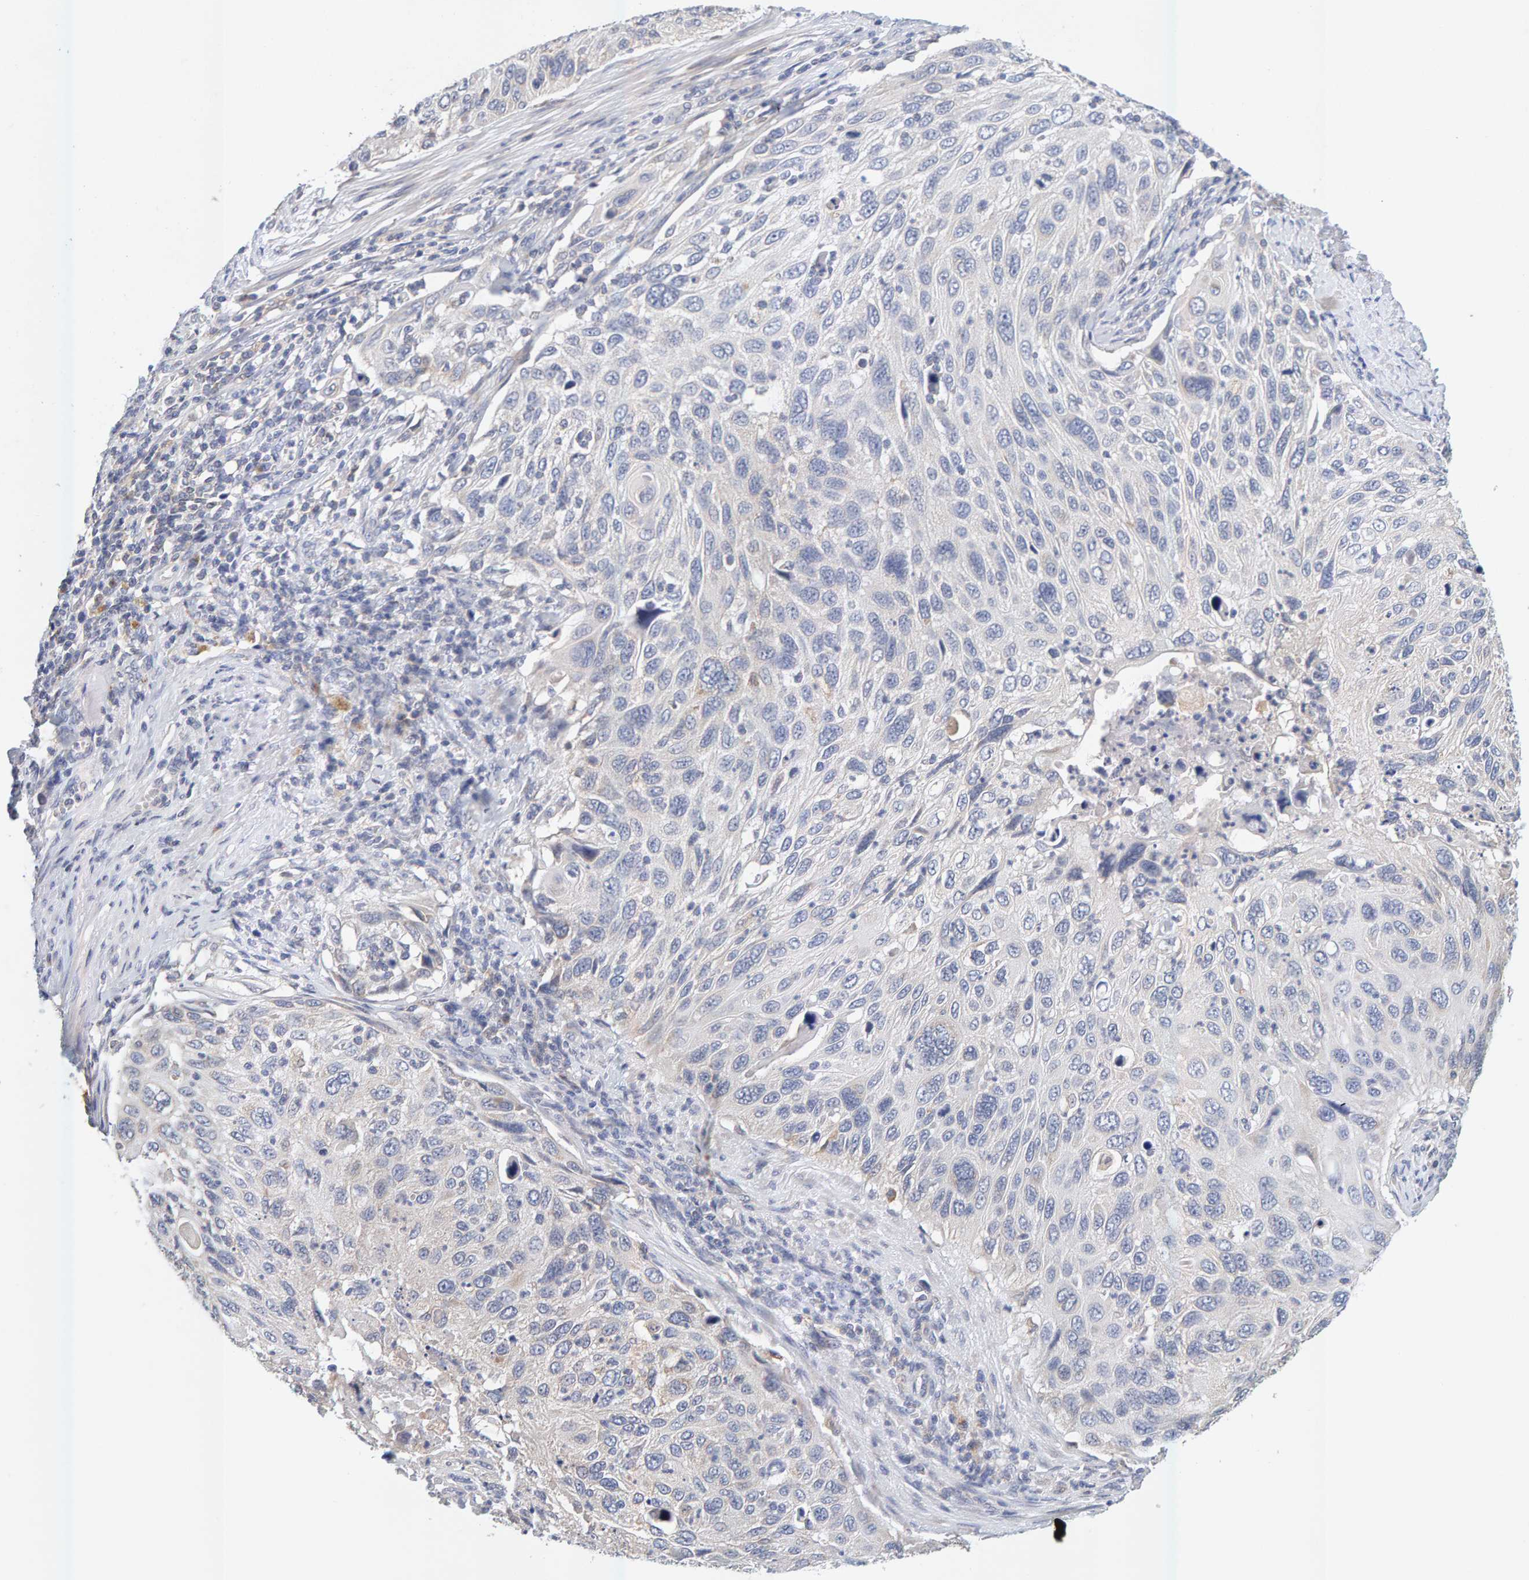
{"staining": {"intensity": "negative", "quantity": "none", "location": "none"}, "tissue": "cervical cancer", "cell_type": "Tumor cells", "image_type": "cancer", "snomed": [{"axis": "morphology", "description": "Squamous cell carcinoma, NOS"}, {"axis": "topography", "description": "Cervix"}], "caption": "Tumor cells are negative for brown protein staining in squamous cell carcinoma (cervical).", "gene": "SGPL1", "patient": {"sex": "female", "age": 70}}